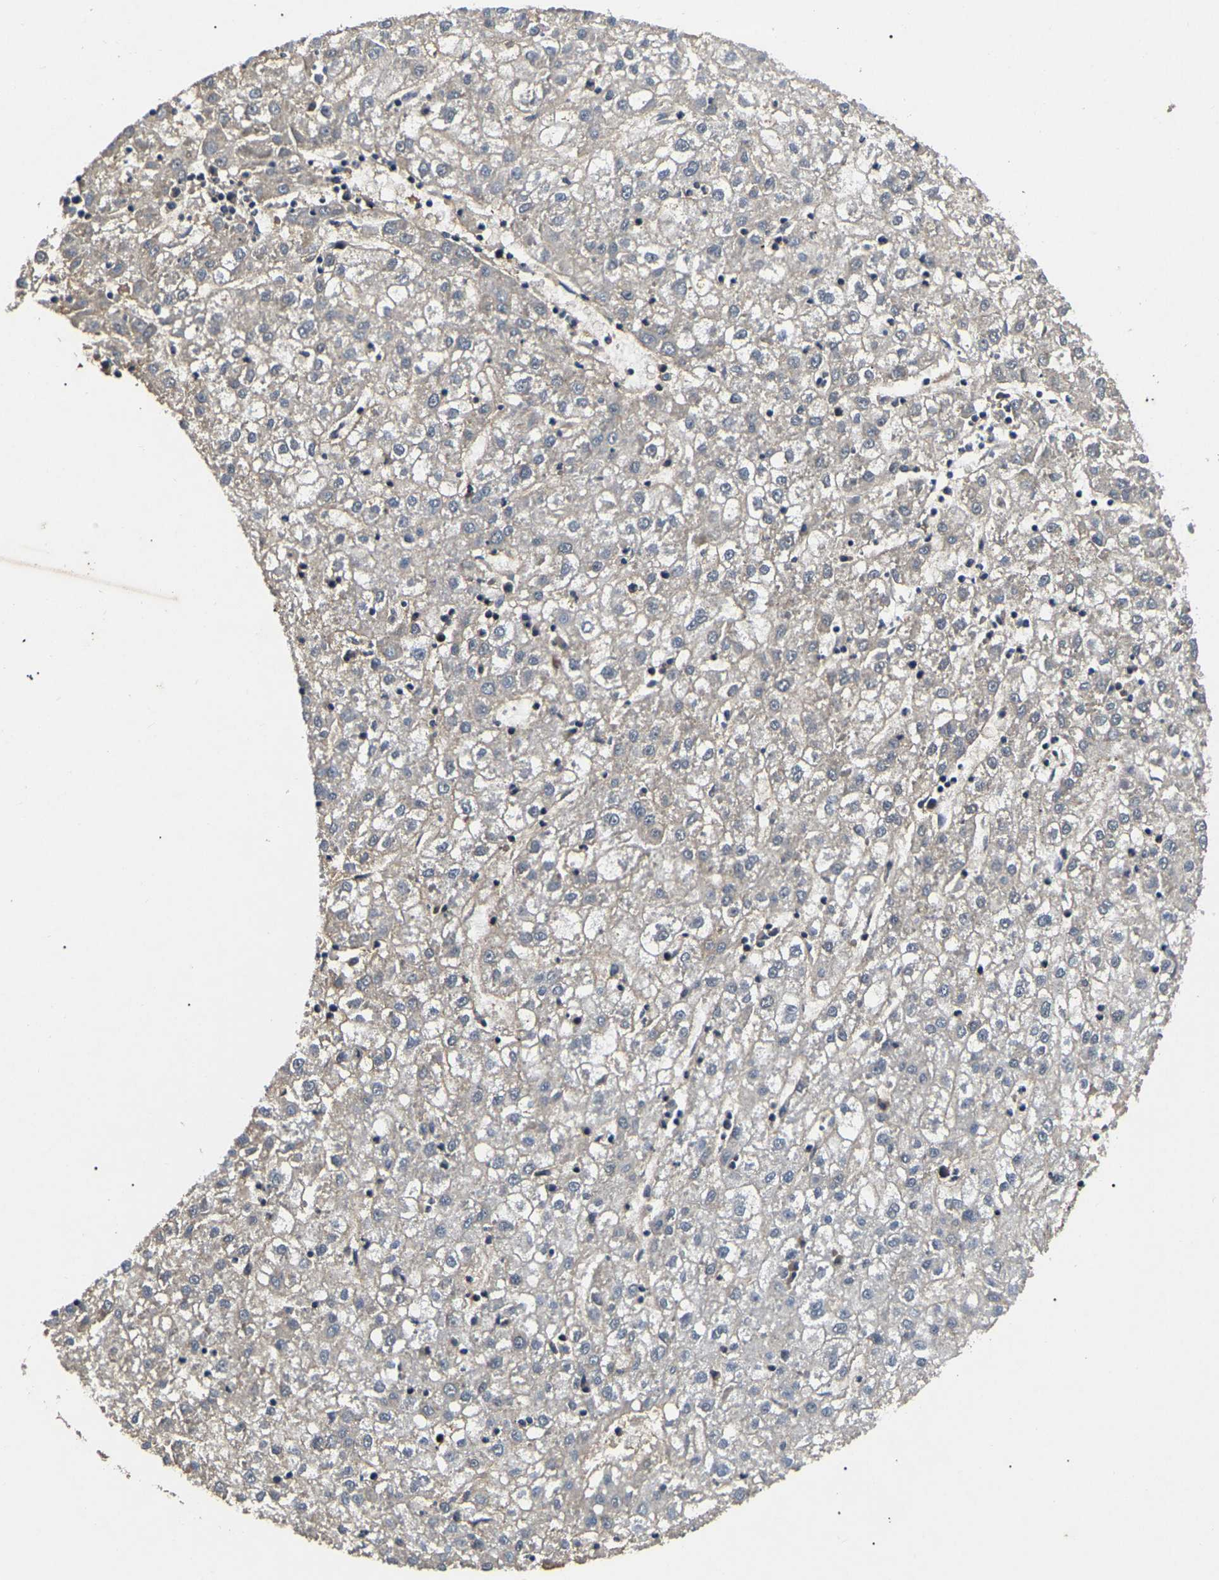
{"staining": {"intensity": "negative", "quantity": "none", "location": "none"}, "tissue": "liver cancer", "cell_type": "Tumor cells", "image_type": "cancer", "snomed": [{"axis": "morphology", "description": "Carcinoma, Hepatocellular, NOS"}, {"axis": "topography", "description": "Liver"}], "caption": "Hepatocellular carcinoma (liver) was stained to show a protein in brown. There is no significant expression in tumor cells.", "gene": "RBM28", "patient": {"sex": "male", "age": 72}}